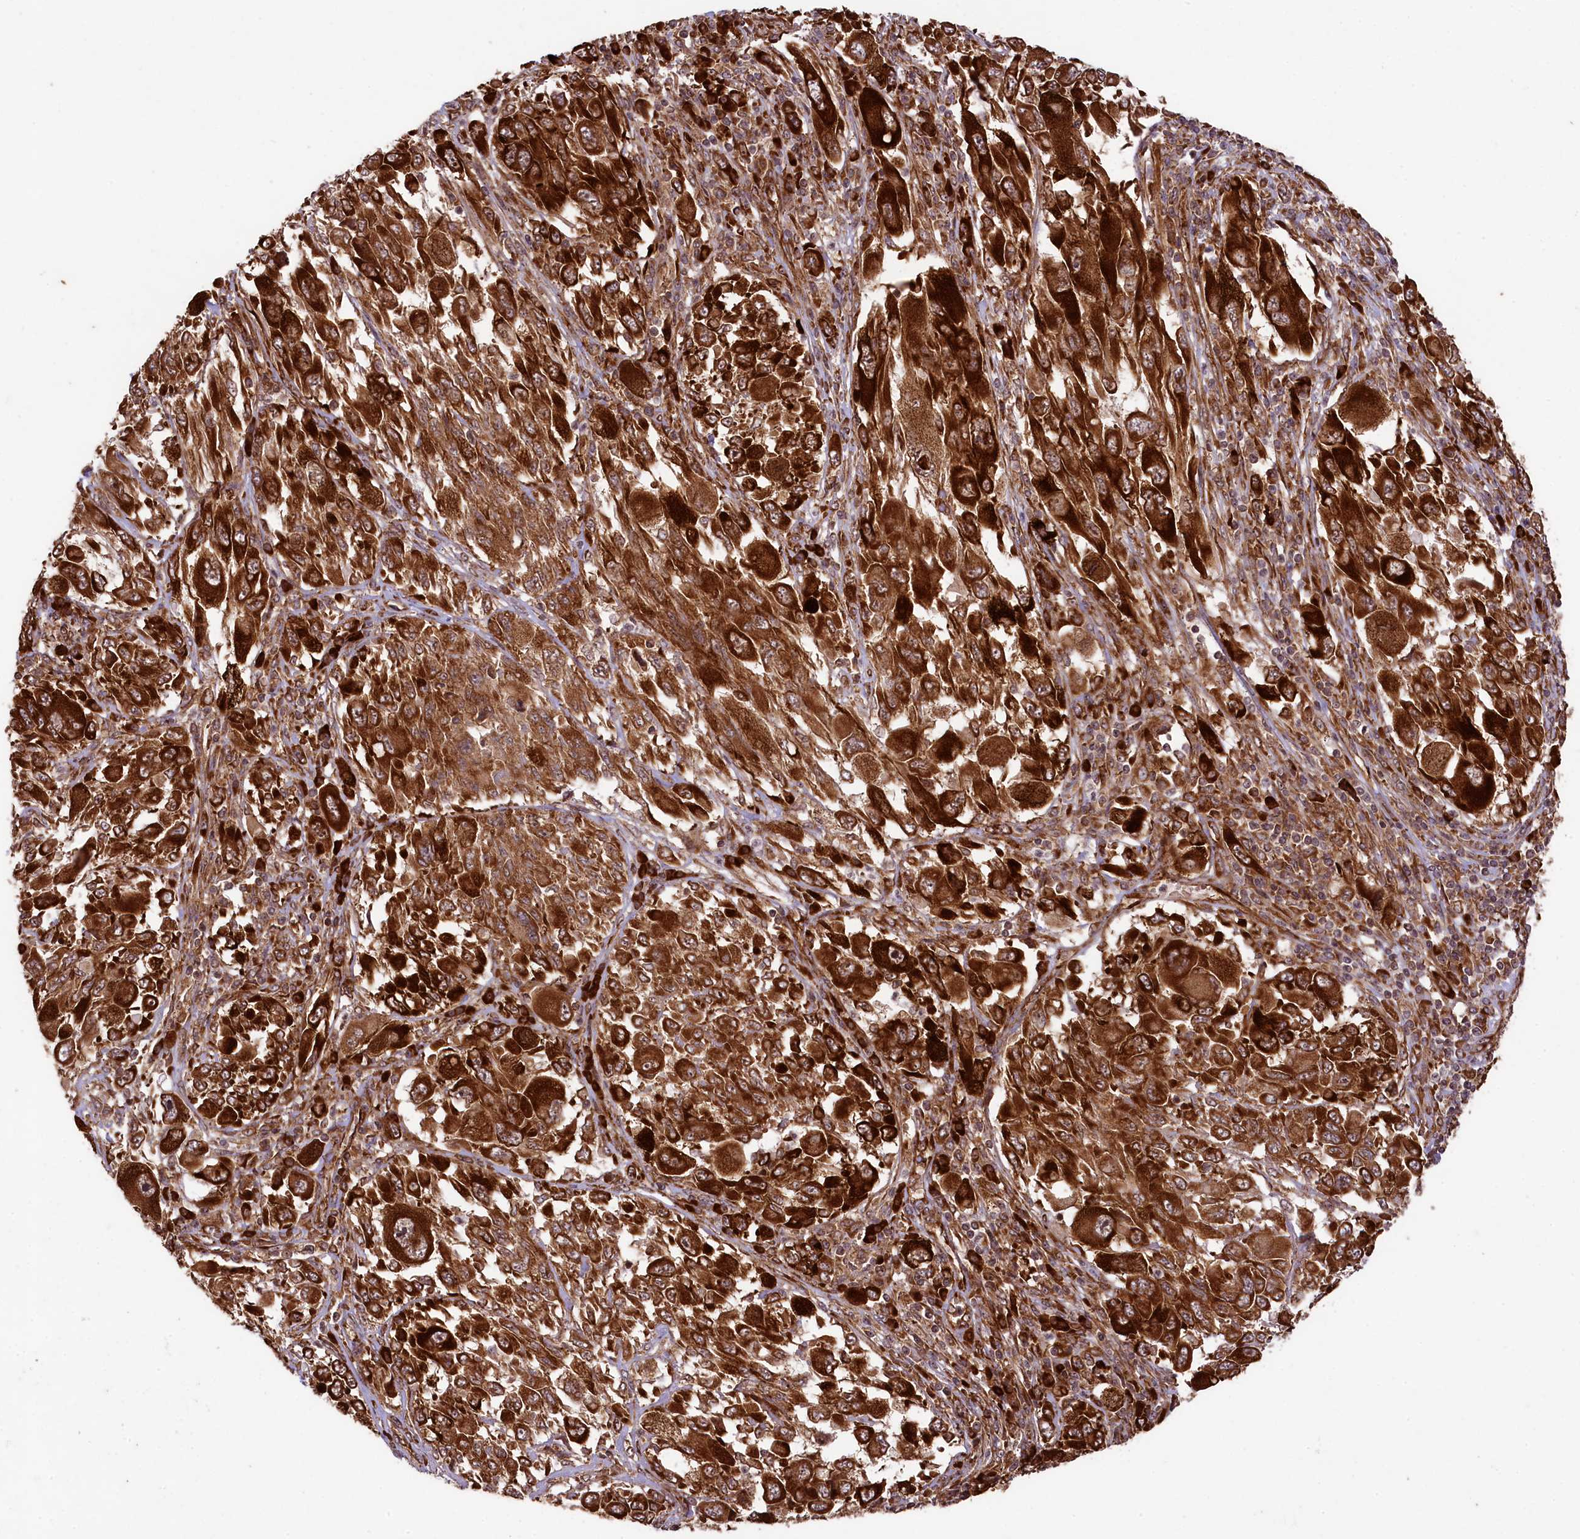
{"staining": {"intensity": "strong", "quantity": ">75%", "location": "cytoplasmic/membranous"}, "tissue": "melanoma", "cell_type": "Tumor cells", "image_type": "cancer", "snomed": [{"axis": "morphology", "description": "Malignant melanoma, NOS"}, {"axis": "topography", "description": "Skin"}], "caption": "Immunohistochemistry of human malignant melanoma demonstrates high levels of strong cytoplasmic/membranous expression in approximately >75% of tumor cells.", "gene": "LARP4", "patient": {"sex": "female", "age": 91}}